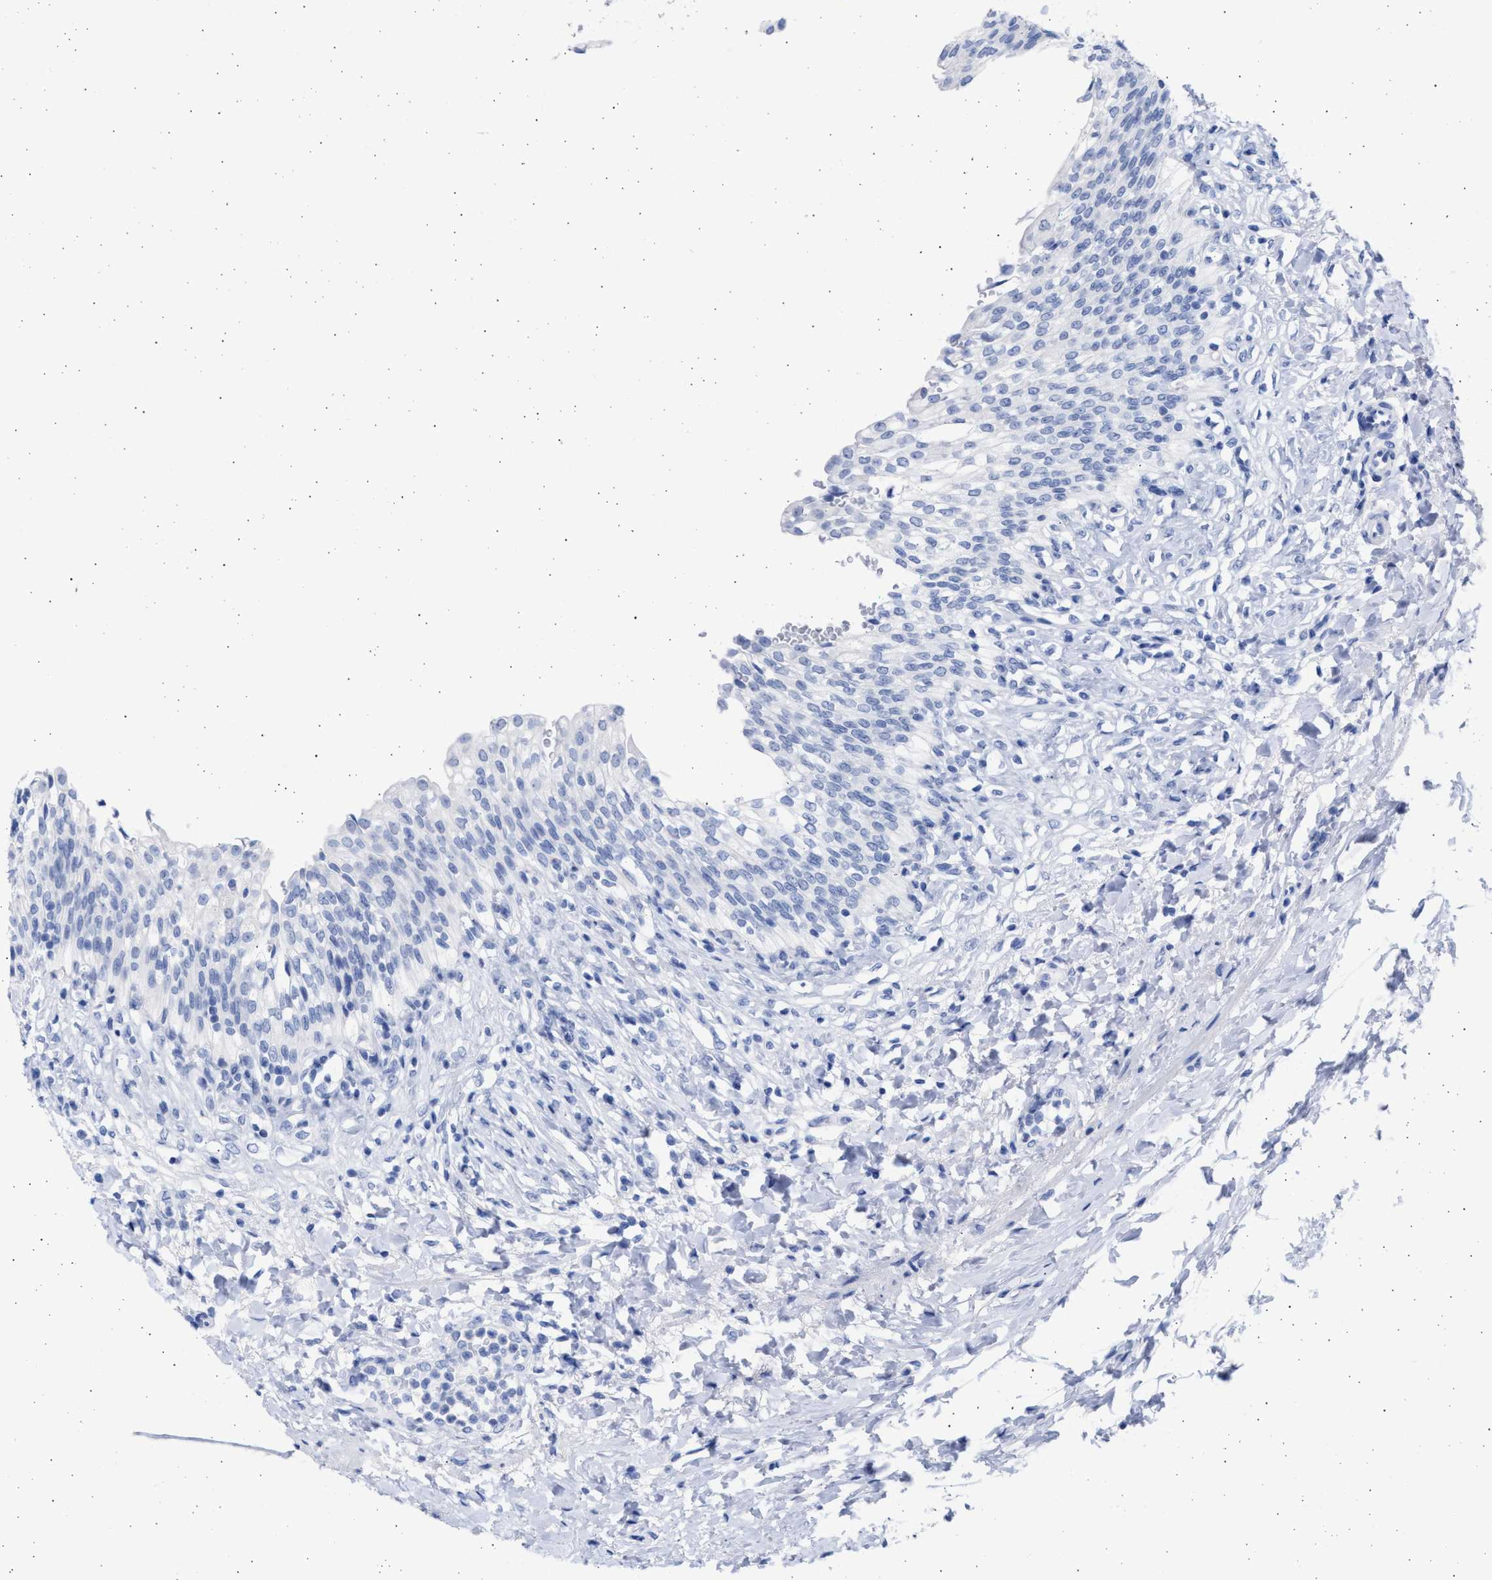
{"staining": {"intensity": "negative", "quantity": "none", "location": "none"}, "tissue": "urinary bladder", "cell_type": "Urothelial cells", "image_type": "normal", "snomed": [{"axis": "morphology", "description": "Urothelial carcinoma, High grade"}, {"axis": "topography", "description": "Urinary bladder"}], "caption": "Micrograph shows no protein positivity in urothelial cells of benign urinary bladder. (DAB (3,3'-diaminobenzidine) immunohistochemistry (IHC) visualized using brightfield microscopy, high magnification).", "gene": "ALDOC", "patient": {"sex": "male", "age": 46}}